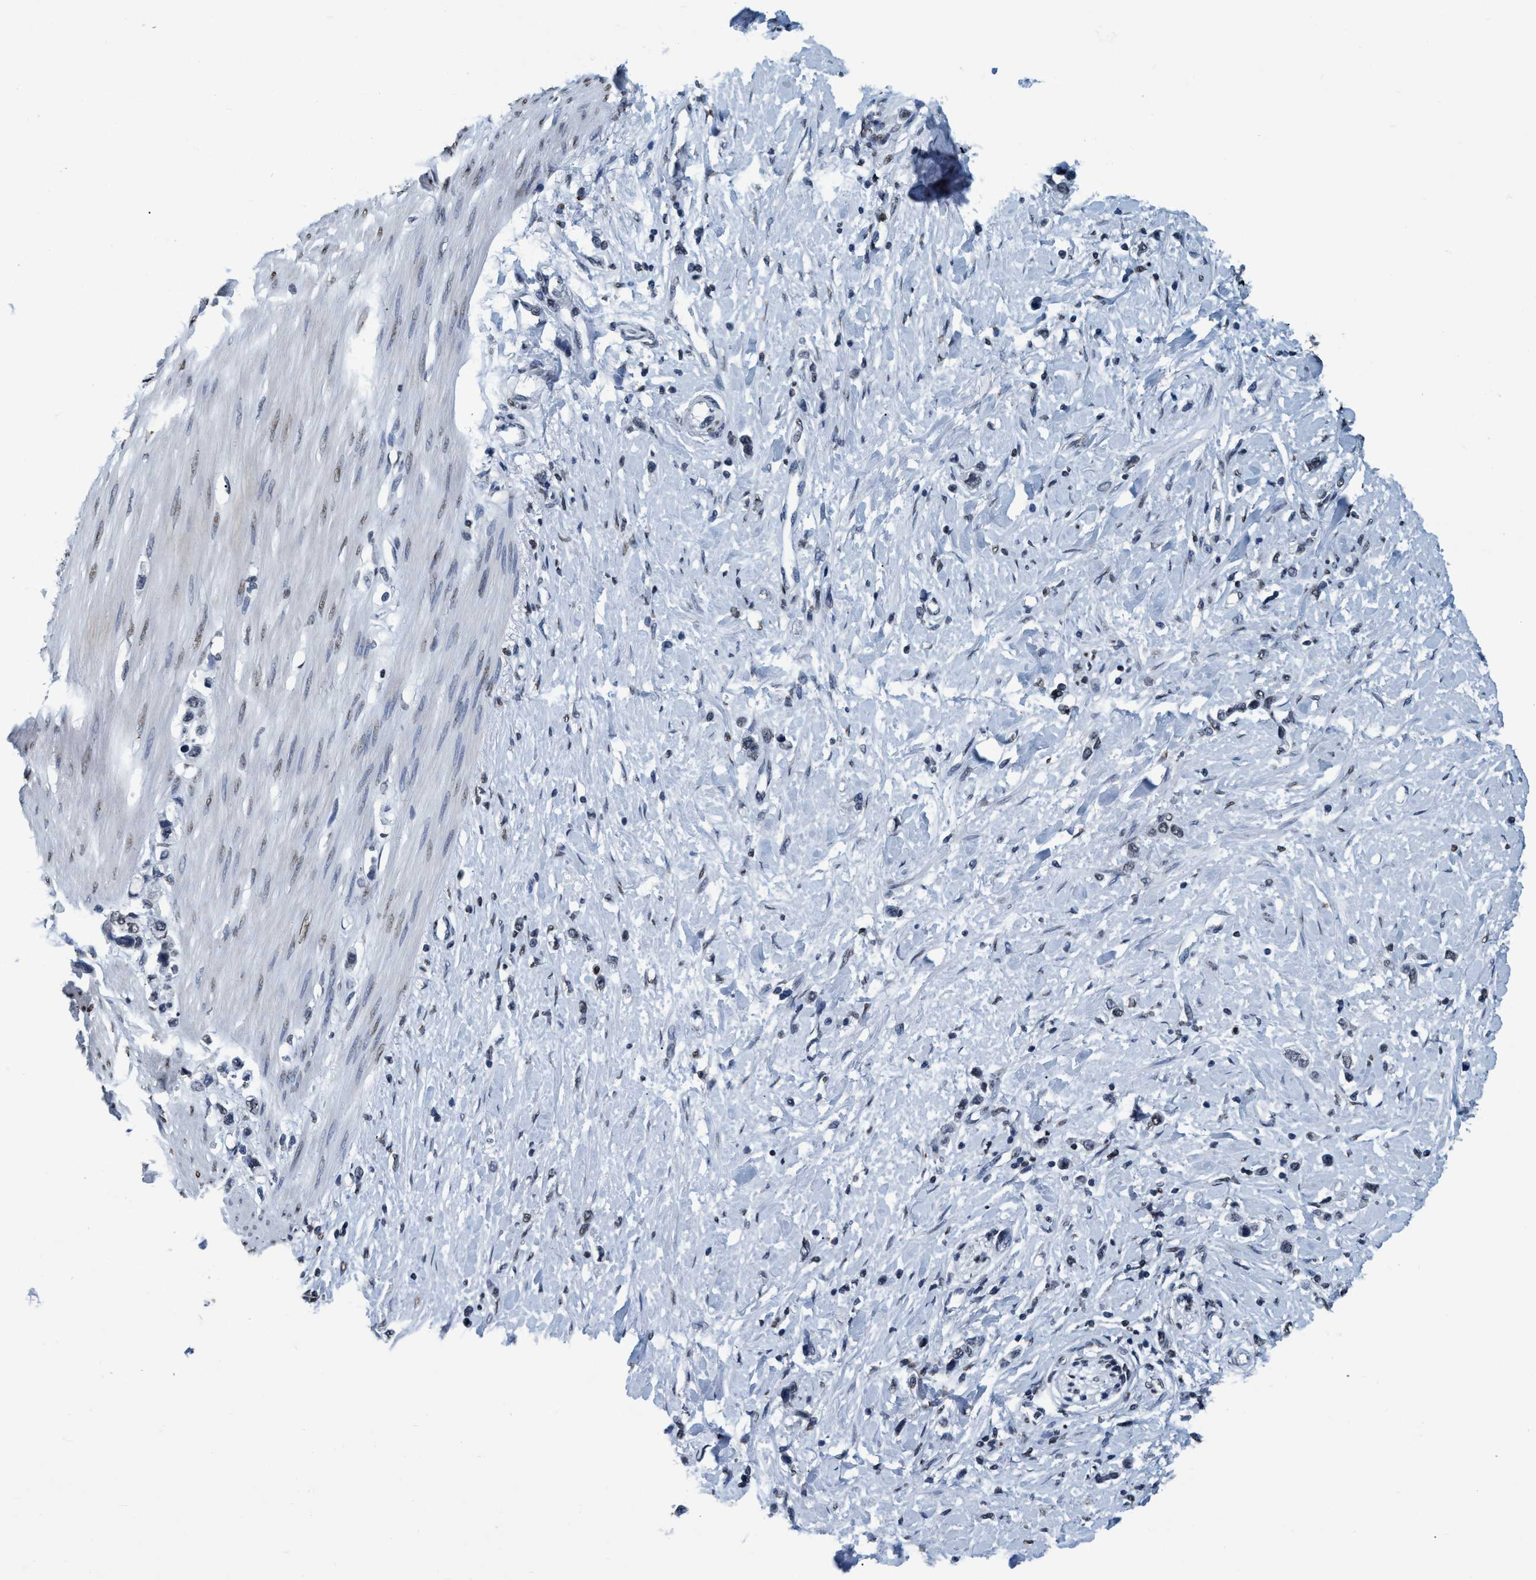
{"staining": {"intensity": "negative", "quantity": "none", "location": "none"}, "tissue": "stomach cancer", "cell_type": "Tumor cells", "image_type": "cancer", "snomed": [{"axis": "morphology", "description": "Adenocarcinoma, NOS"}, {"axis": "topography", "description": "Stomach"}], "caption": "This is an immunohistochemistry (IHC) image of stomach cancer. There is no staining in tumor cells.", "gene": "CCNE2", "patient": {"sex": "female", "age": 65}}